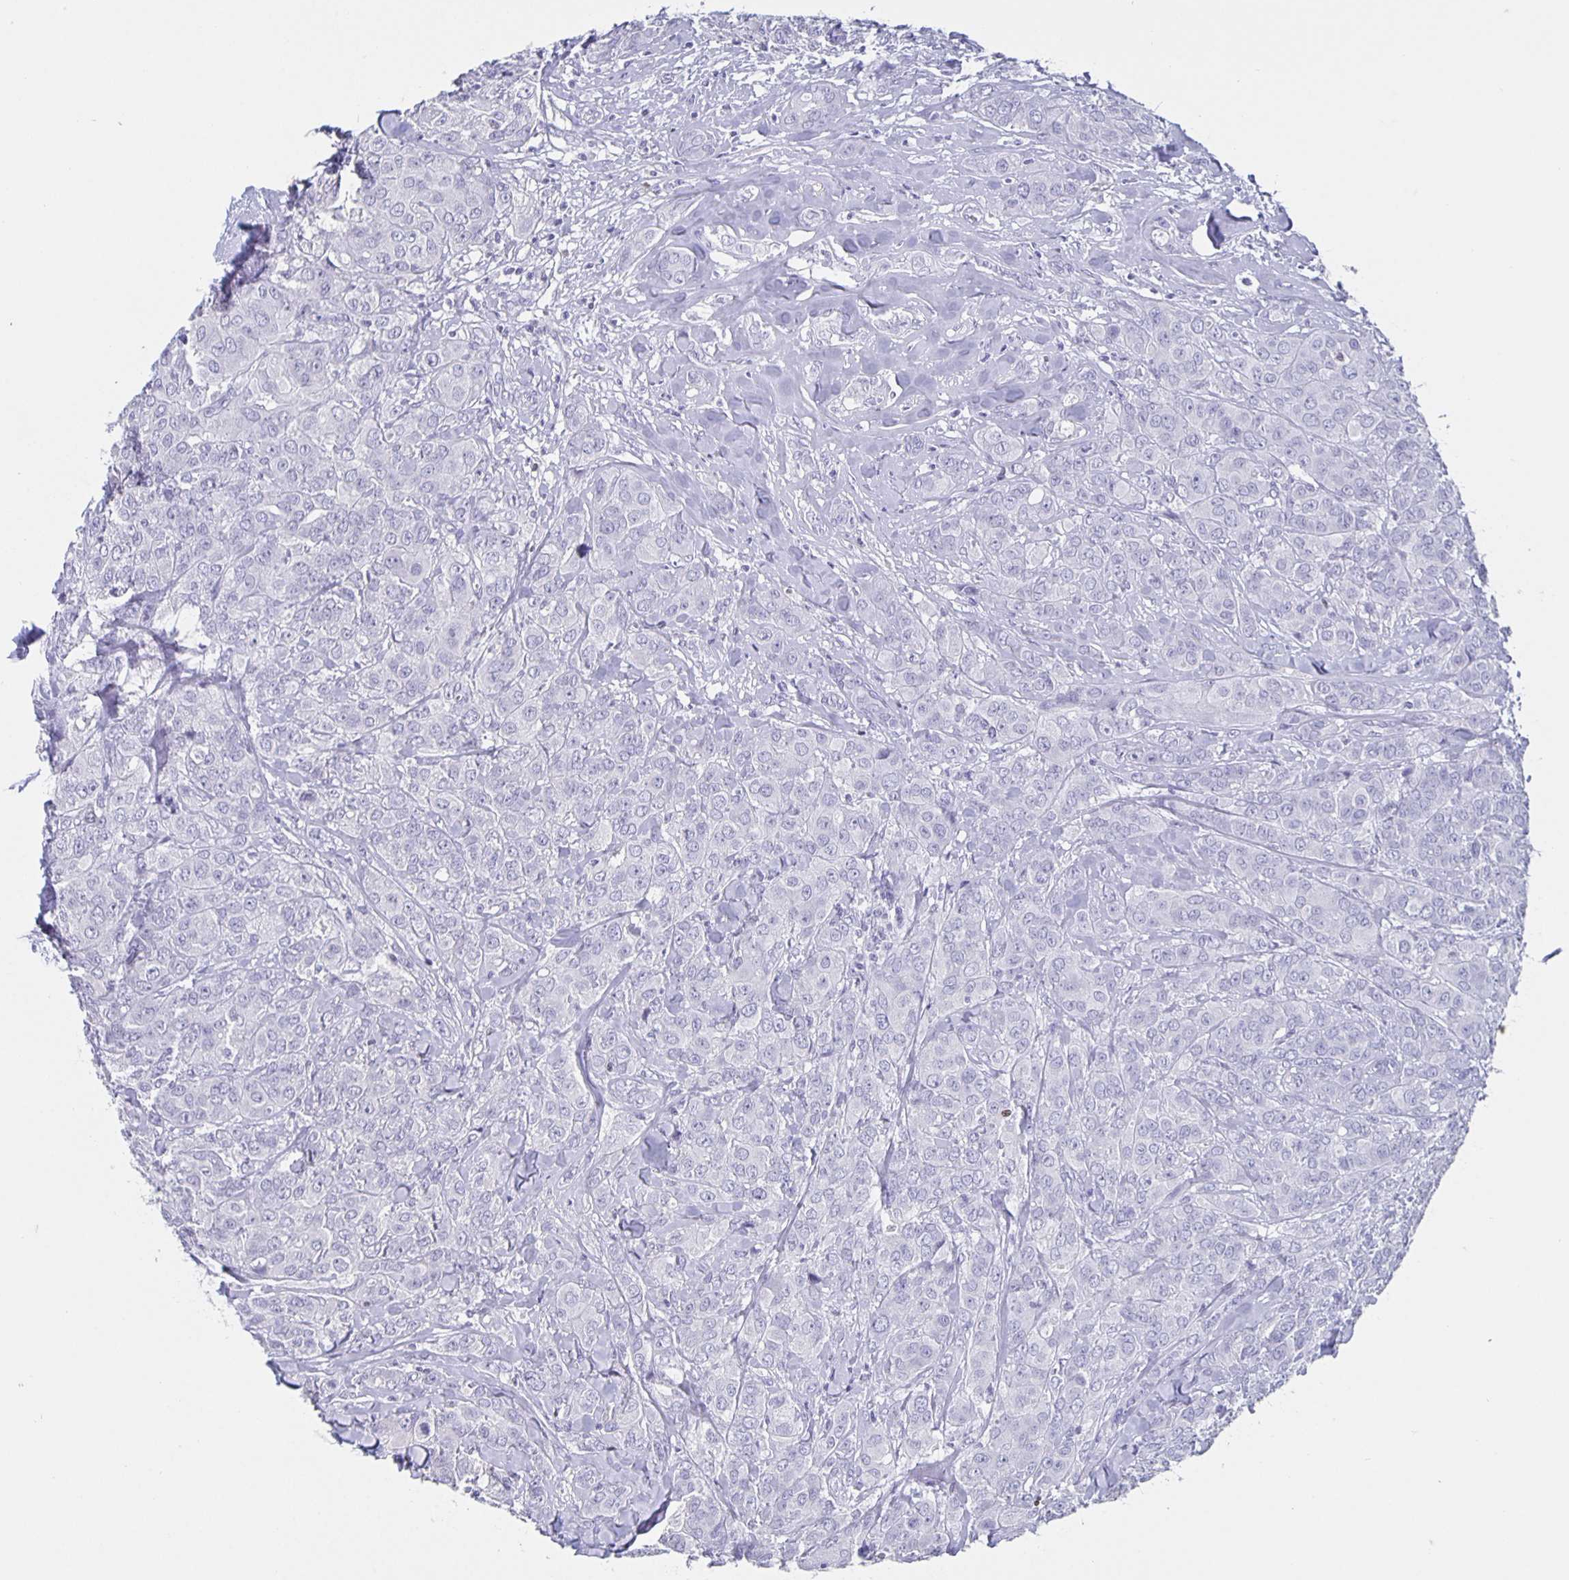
{"staining": {"intensity": "negative", "quantity": "none", "location": "none"}, "tissue": "breast cancer", "cell_type": "Tumor cells", "image_type": "cancer", "snomed": [{"axis": "morphology", "description": "Normal tissue, NOS"}, {"axis": "morphology", "description": "Duct carcinoma"}, {"axis": "topography", "description": "Breast"}], "caption": "DAB (3,3'-diaminobenzidine) immunohistochemical staining of human intraductal carcinoma (breast) reveals no significant positivity in tumor cells.", "gene": "SATB2", "patient": {"sex": "female", "age": 43}}